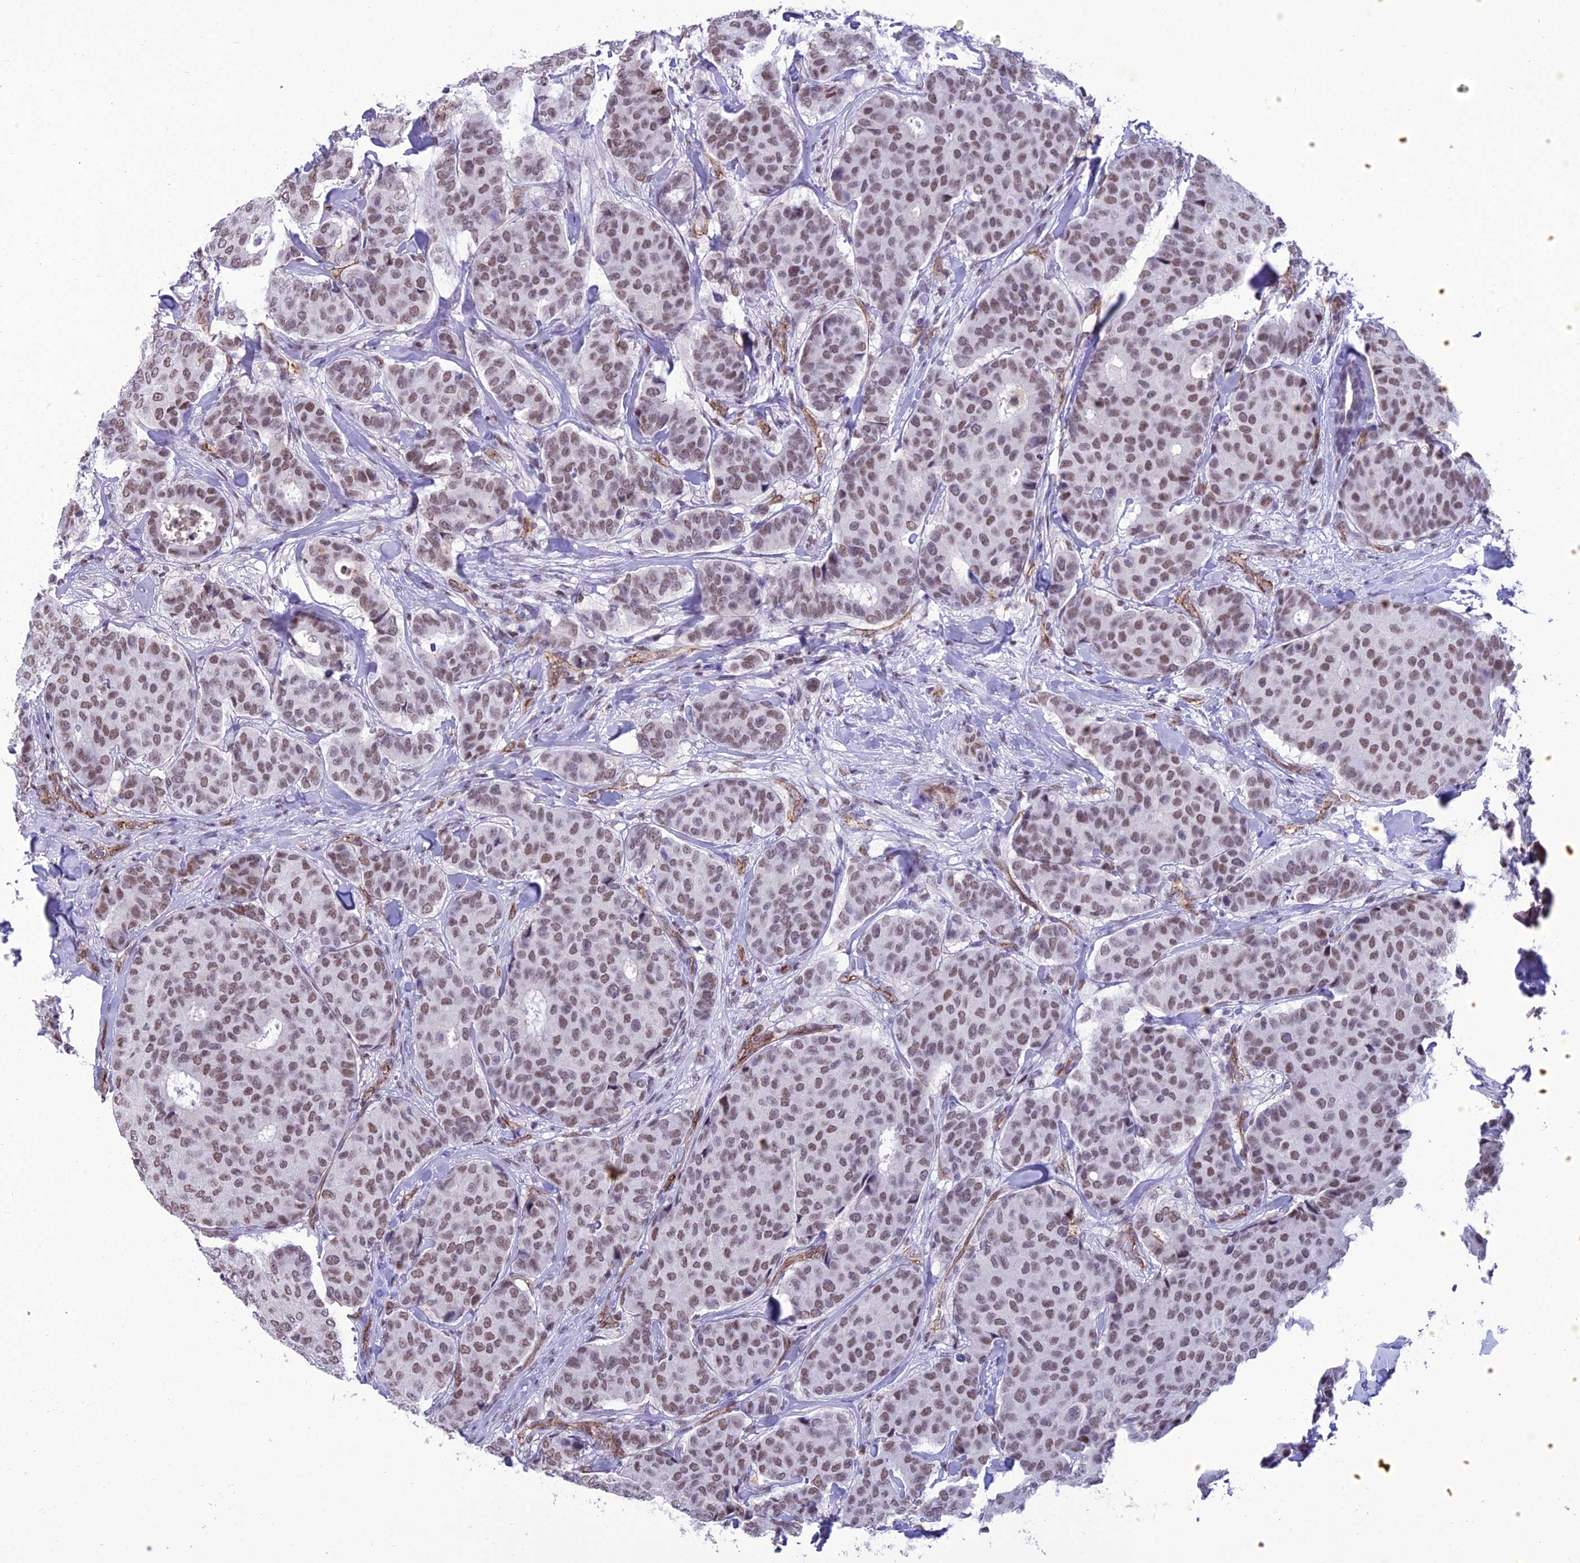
{"staining": {"intensity": "weak", "quantity": ">75%", "location": "nuclear"}, "tissue": "breast cancer", "cell_type": "Tumor cells", "image_type": "cancer", "snomed": [{"axis": "morphology", "description": "Duct carcinoma"}, {"axis": "topography", "description": "Breast"}], "caption": "Immunohistochemical staining of breast cancer (invasive ductal carcinoma) displays low levels of weak nuclear protein expression in about >75% of tumor cells.", "gene": "RANBP3", "patient": {"sex": "female", "age": 75}}